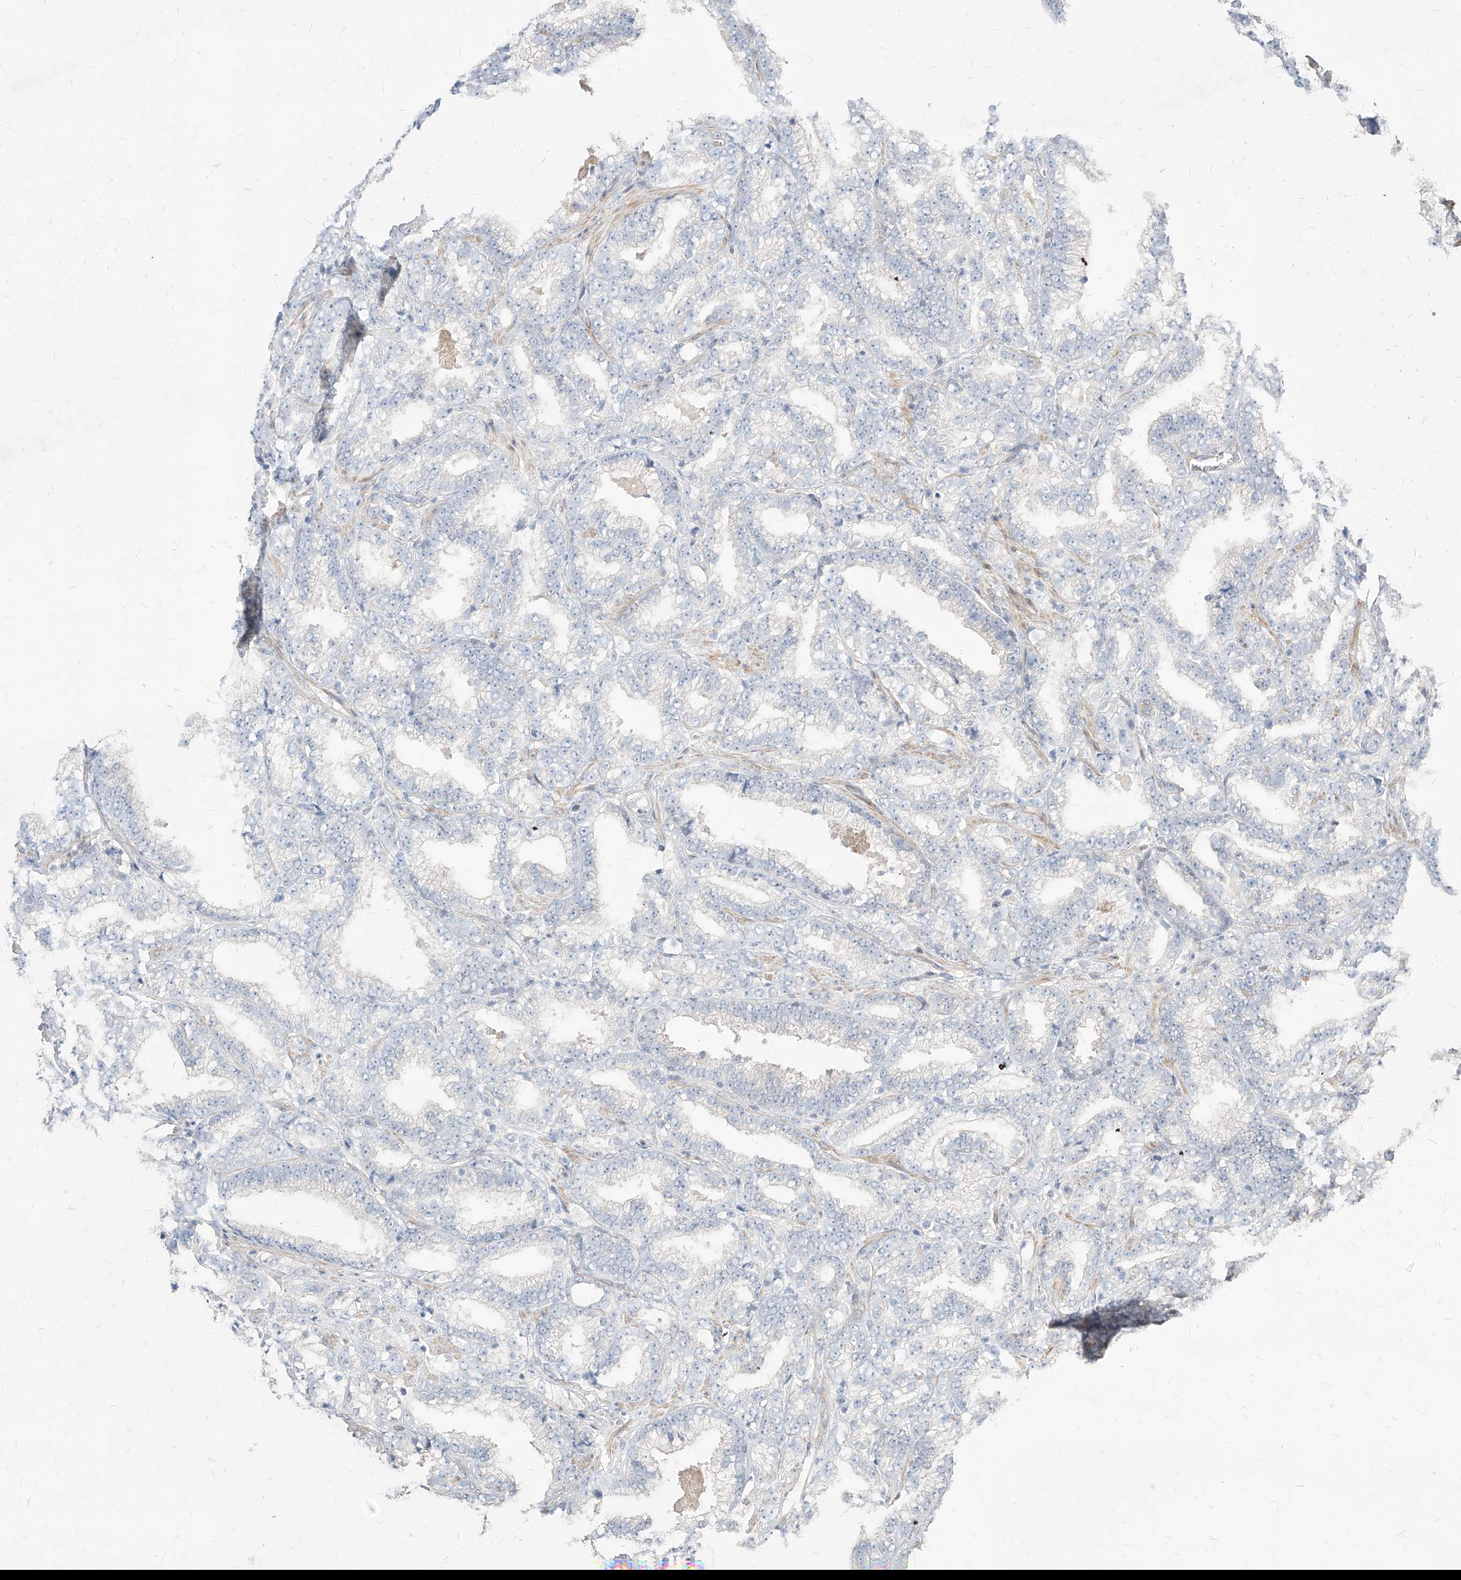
{"staining": {"intensity": "negative", "quantity": "none", "location": "none"}, "tissue": "prostate cancer", "cell_type": "Tumor cells", "image_type": "cancer", "snomed": [{"axis": "morphology", "description": "Adenocarcinoma, High grade"}, {"axis": "topography", "description": "Prostate and seminal vesicle, NOS"}], "caption": "Prostate cancer (adenocarcinoma (high-grade)) stained for a protein using IHC displays no expression tumor cells.", "gene": "TSNAX", "patient": {"sex": "male", "age": 67}}